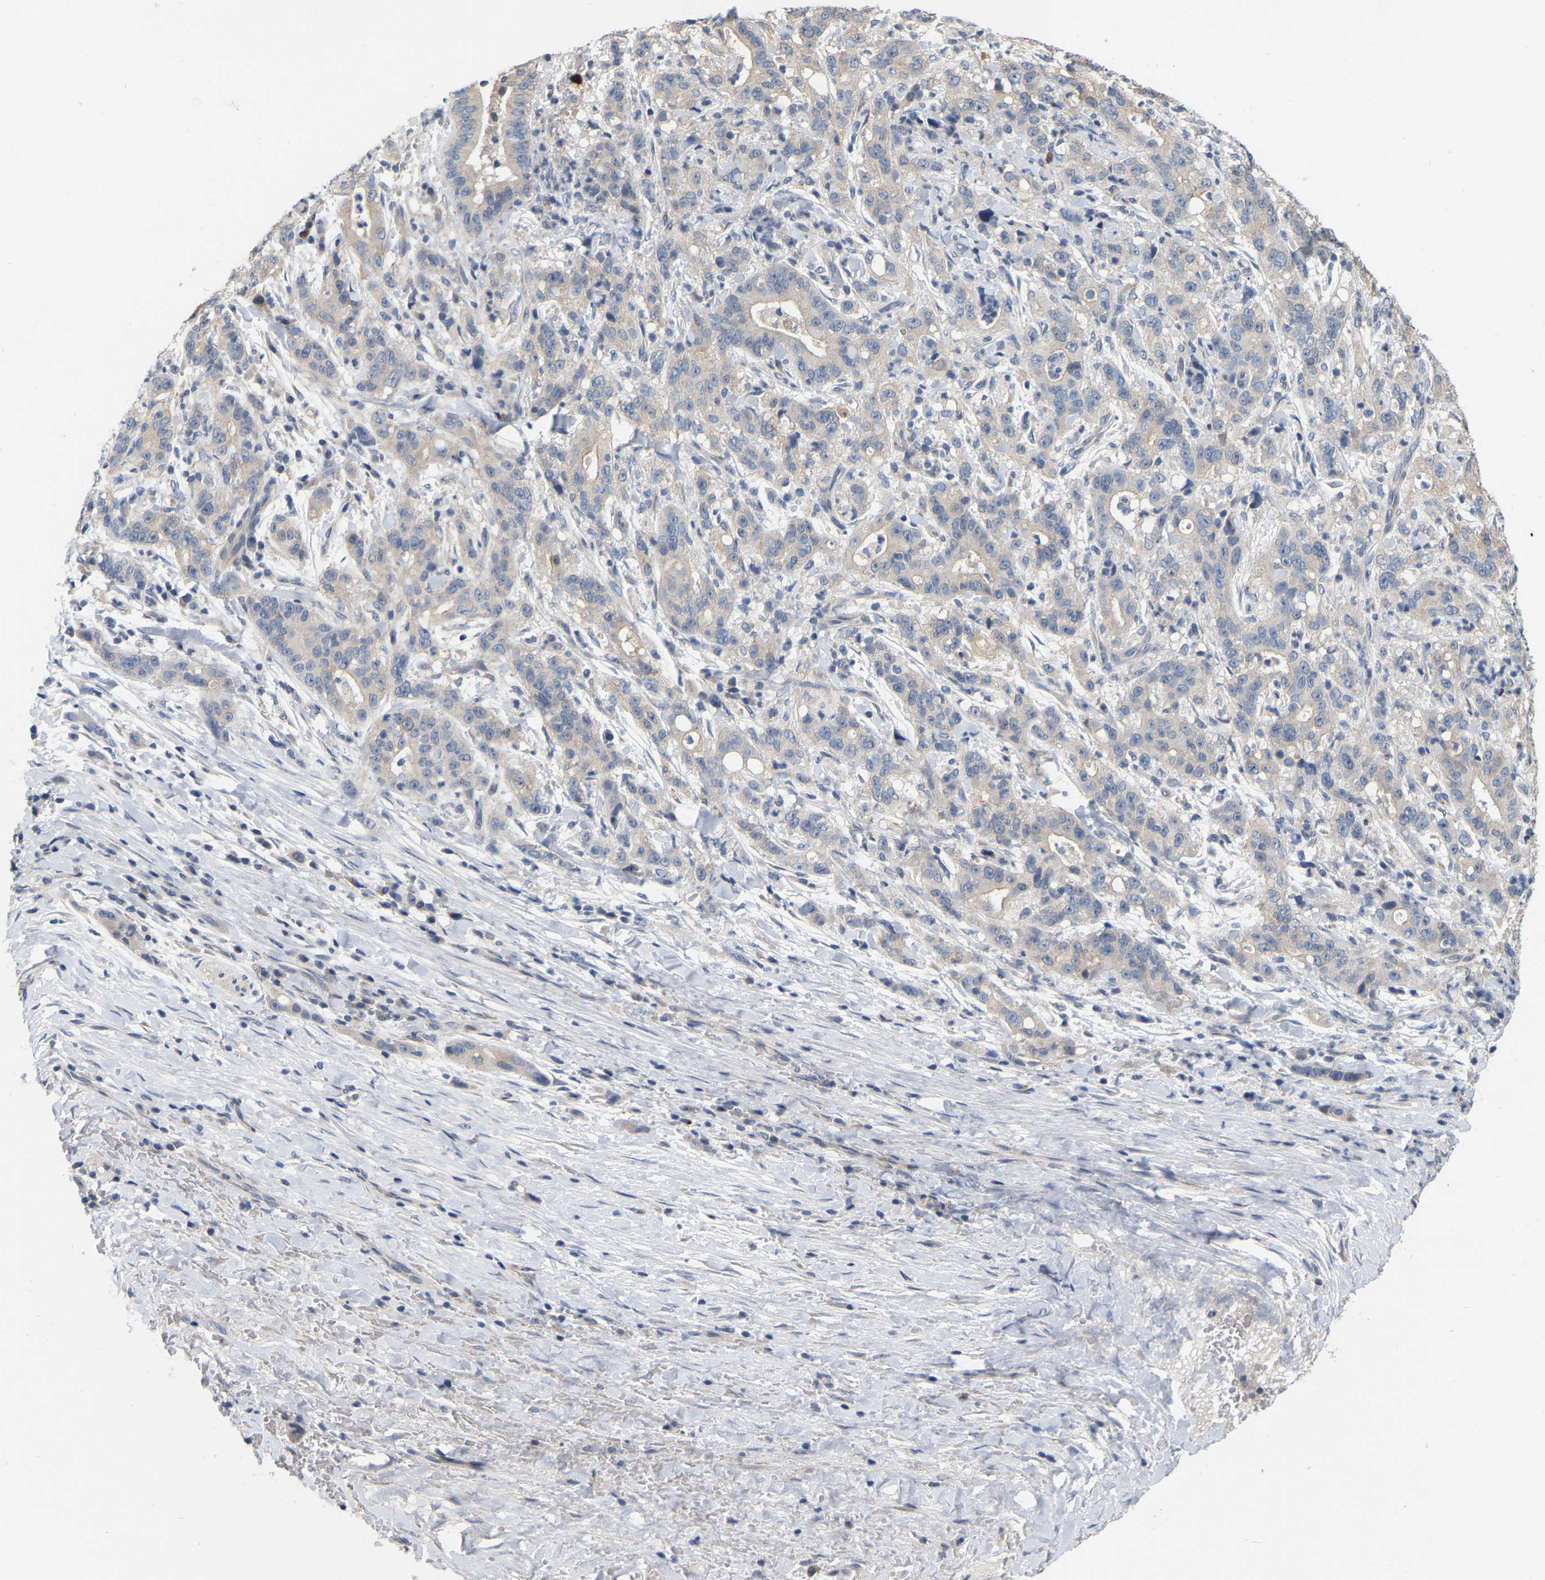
{"staining": {"intensity": "negative", "quantity": "none", "location": "none"}, "tissue": "liver cancer", "cell_type": "Tumor cells", "image_type": "cancer", "snomed": [{"axis": "morphology", "description": "Cholangiocarcinoma"}, {"axis": "topography", "description": "Liver"}], "caption": "The photomicrograph demonstrates no staining of tumor cells in liver cancer (cholangiocarcinoma). (IHC, brightfield microscopy, high magnification).", "gene": "SSH1", "patient": {"sex": "female", "age": 38}}